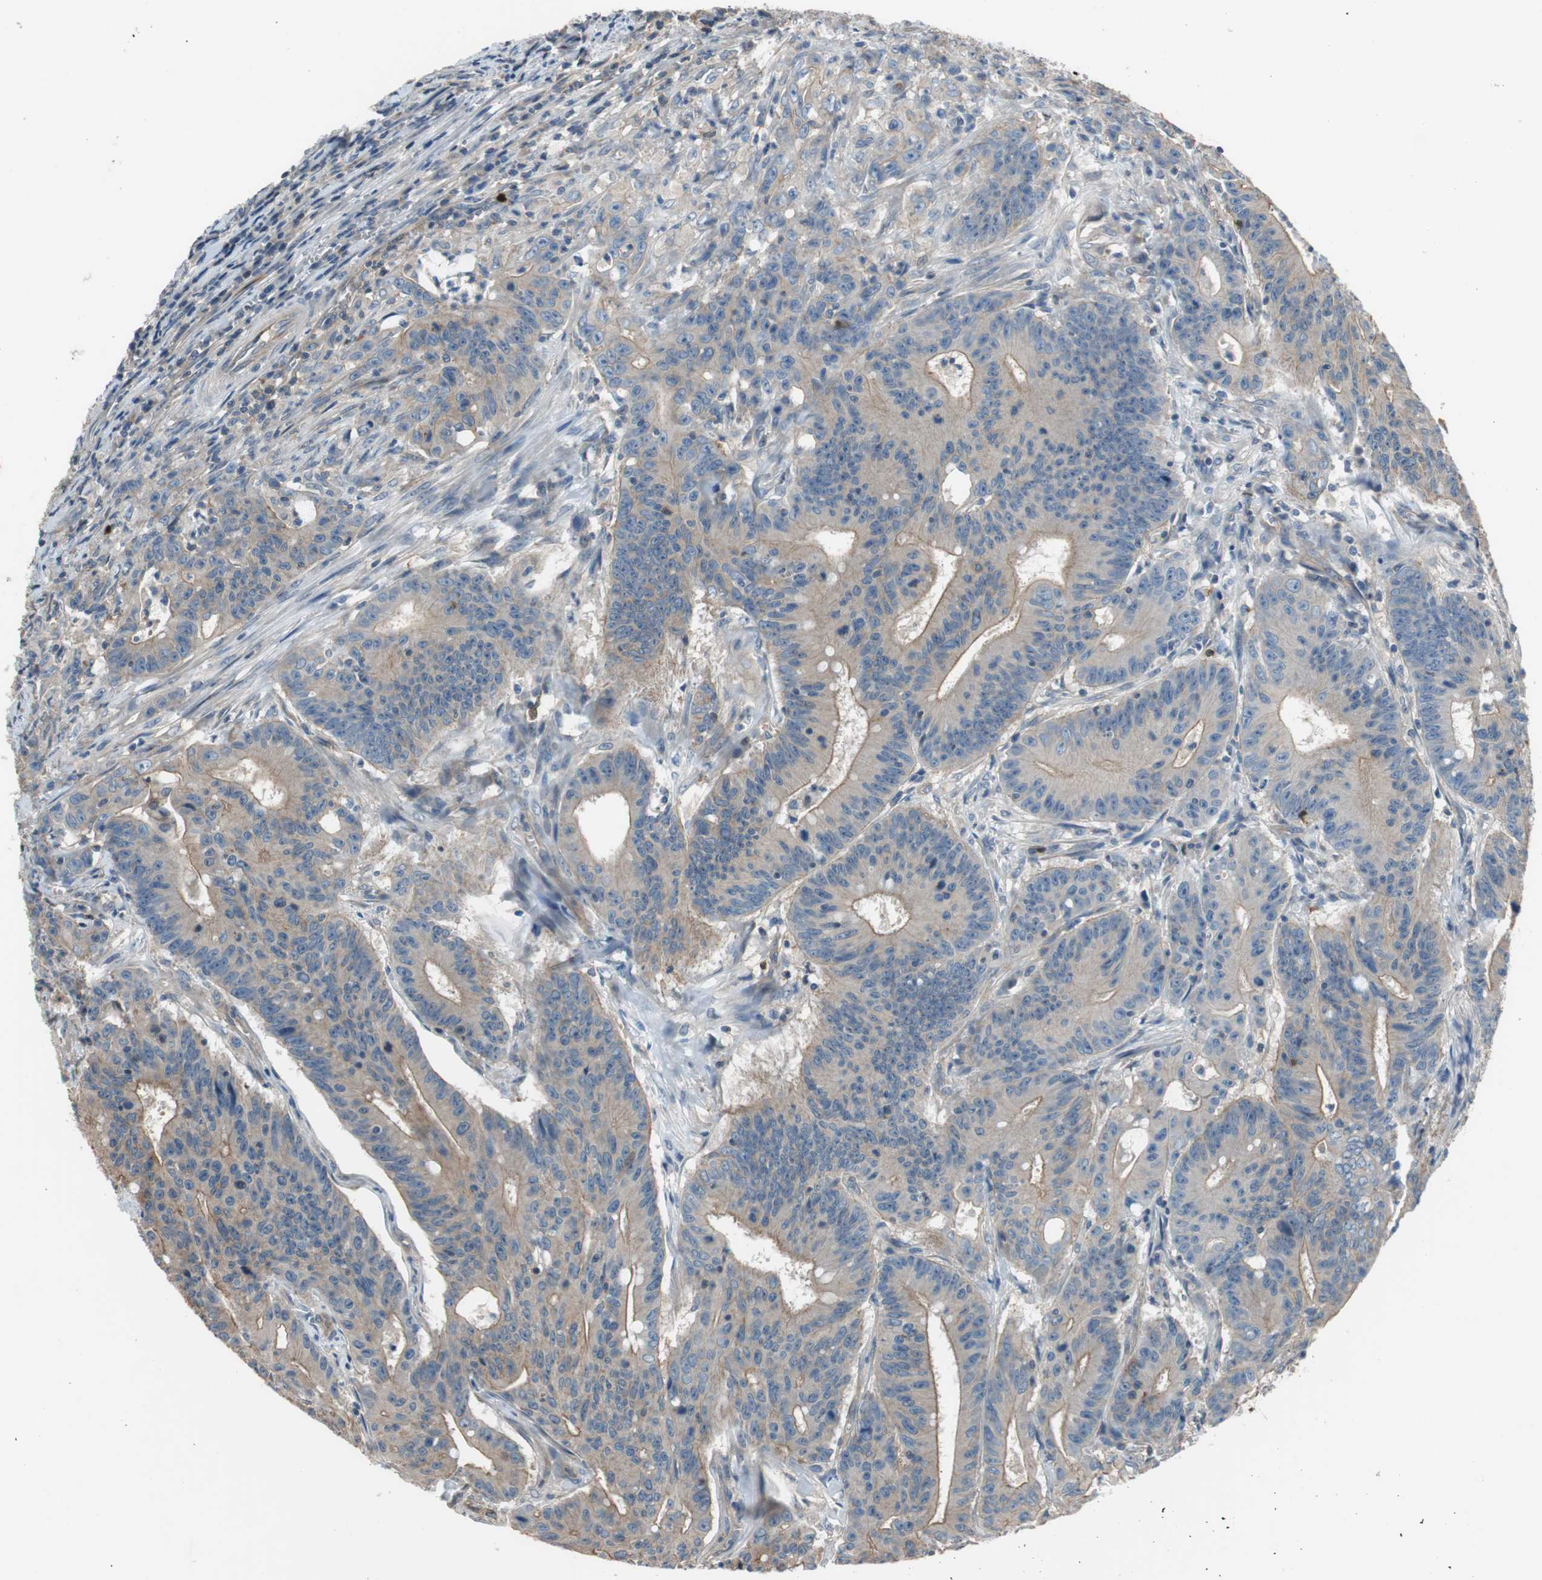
{"staining": {"intensity": "weak", "quantity": ">75%", "location": "cytoplasmic/membranous"}, "tissue": "colorectal cancer", "cell_type": "Tumor cells", "image_type": "cancer", "snomed": [{"axis": "morphology", "description": "Adenocarcinoma, NOS"}, {"axis": "topography", "description": "Colon"}], "caption": "Weak cytoplasmic/membranous positivity is seen in about >75% of tumor cells in colorectal cancer.", "gene": "CALML3", "patient": {"sex": "male", "age": 45}}